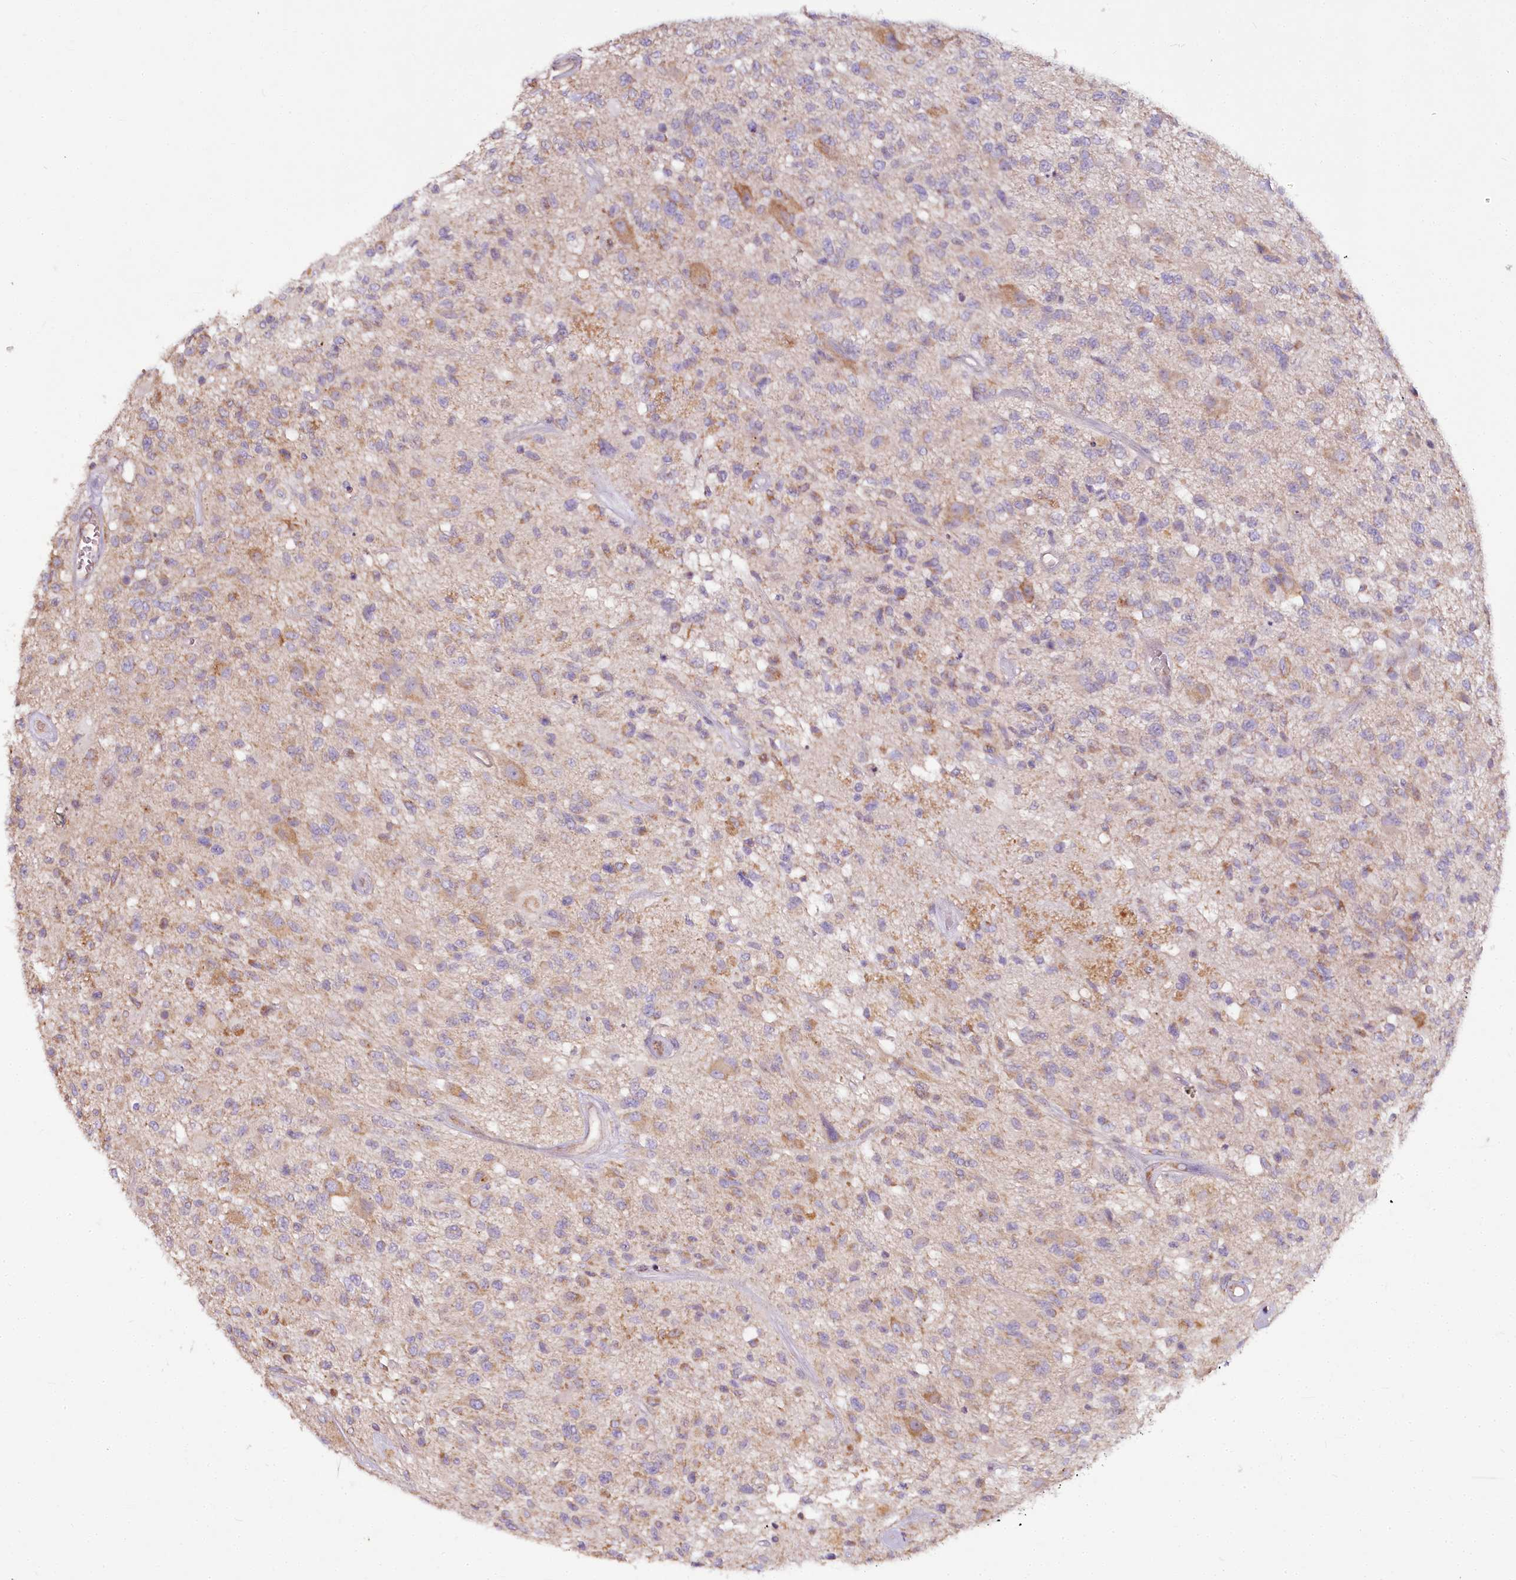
{"staining": {"intensity": "weak", "quantity": "25%-75%", "location": "cytoplasmic/membranous"}, "tissue": "glioma", "cell_type": "Tumor cells", "image_type": "cancer", "snomed": [{"axis": "morphology", "description": "Glioma, malignant, High grade"}, {"axis": "morphology", "description": "Glioblastoma, NOS"}, {"axis": "topography", "description": "Brain"}], "caption": "Glioma stained for a protein reveals weak cytoplasmic/membranous positivity in tumor cells. The protein is shown in brown color, while the nuclei are stained blue.", "gene": "ACOX2", "patient": {"sex": "male", "age": 60}}